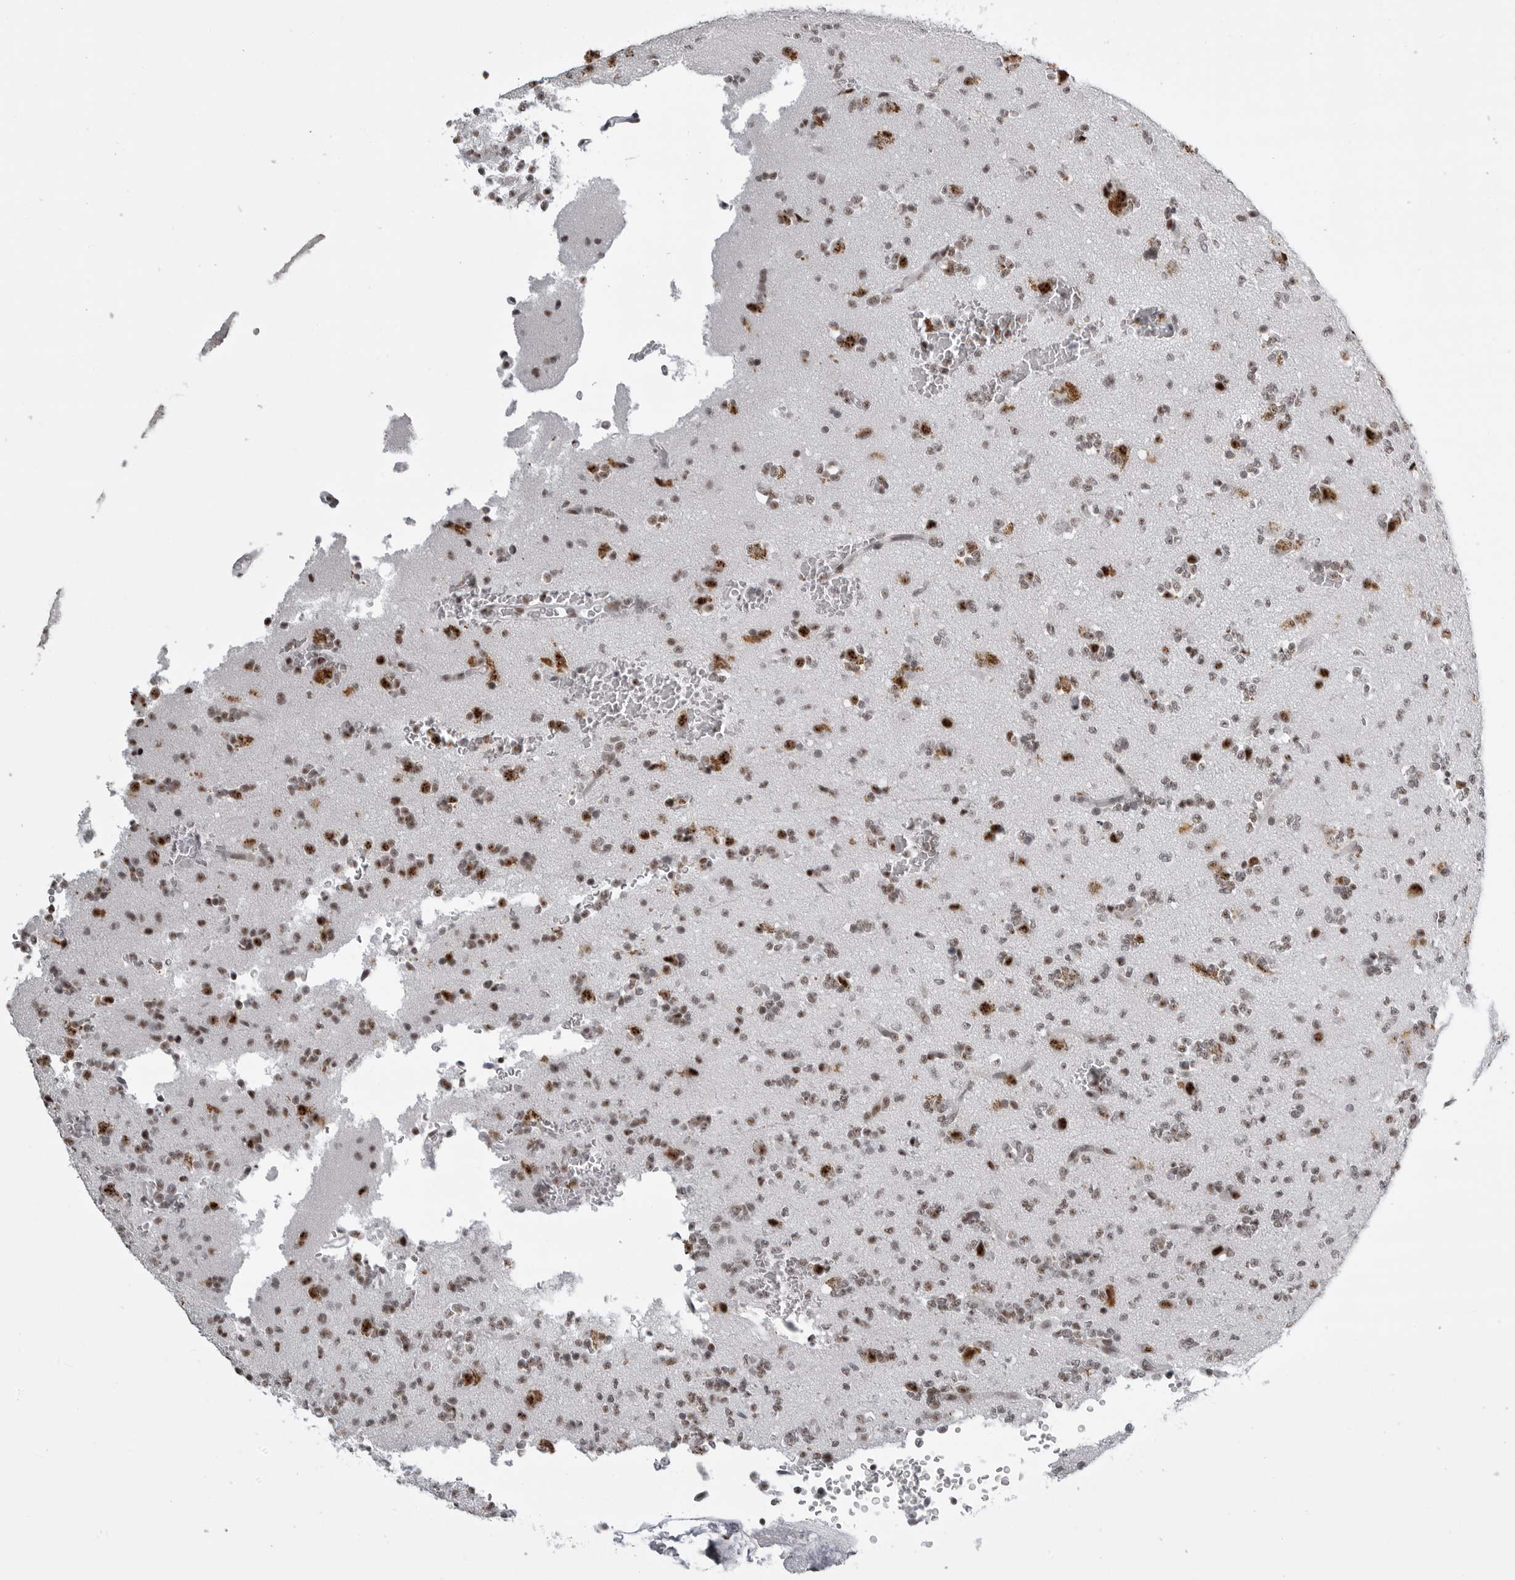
{"staining": {"intensity": "strong", "quantity": "<25%", "location": "nuclear"}, "tissue": "glioma", "cell_type": "Tumor cells", "image_type": "cancer", "snomed": [{"axis": "morphology", "description": "Glioma, malignant, High grade"}, {"axis": "topography", "description": "Brain"}], "caption": "Glioma stained for a protein (brown) exhibits strong nuclear positive staining in approximately <25% of tumor cells.", "gene": "WRAP53", "patient": {"sex": "female", "age": 62}}